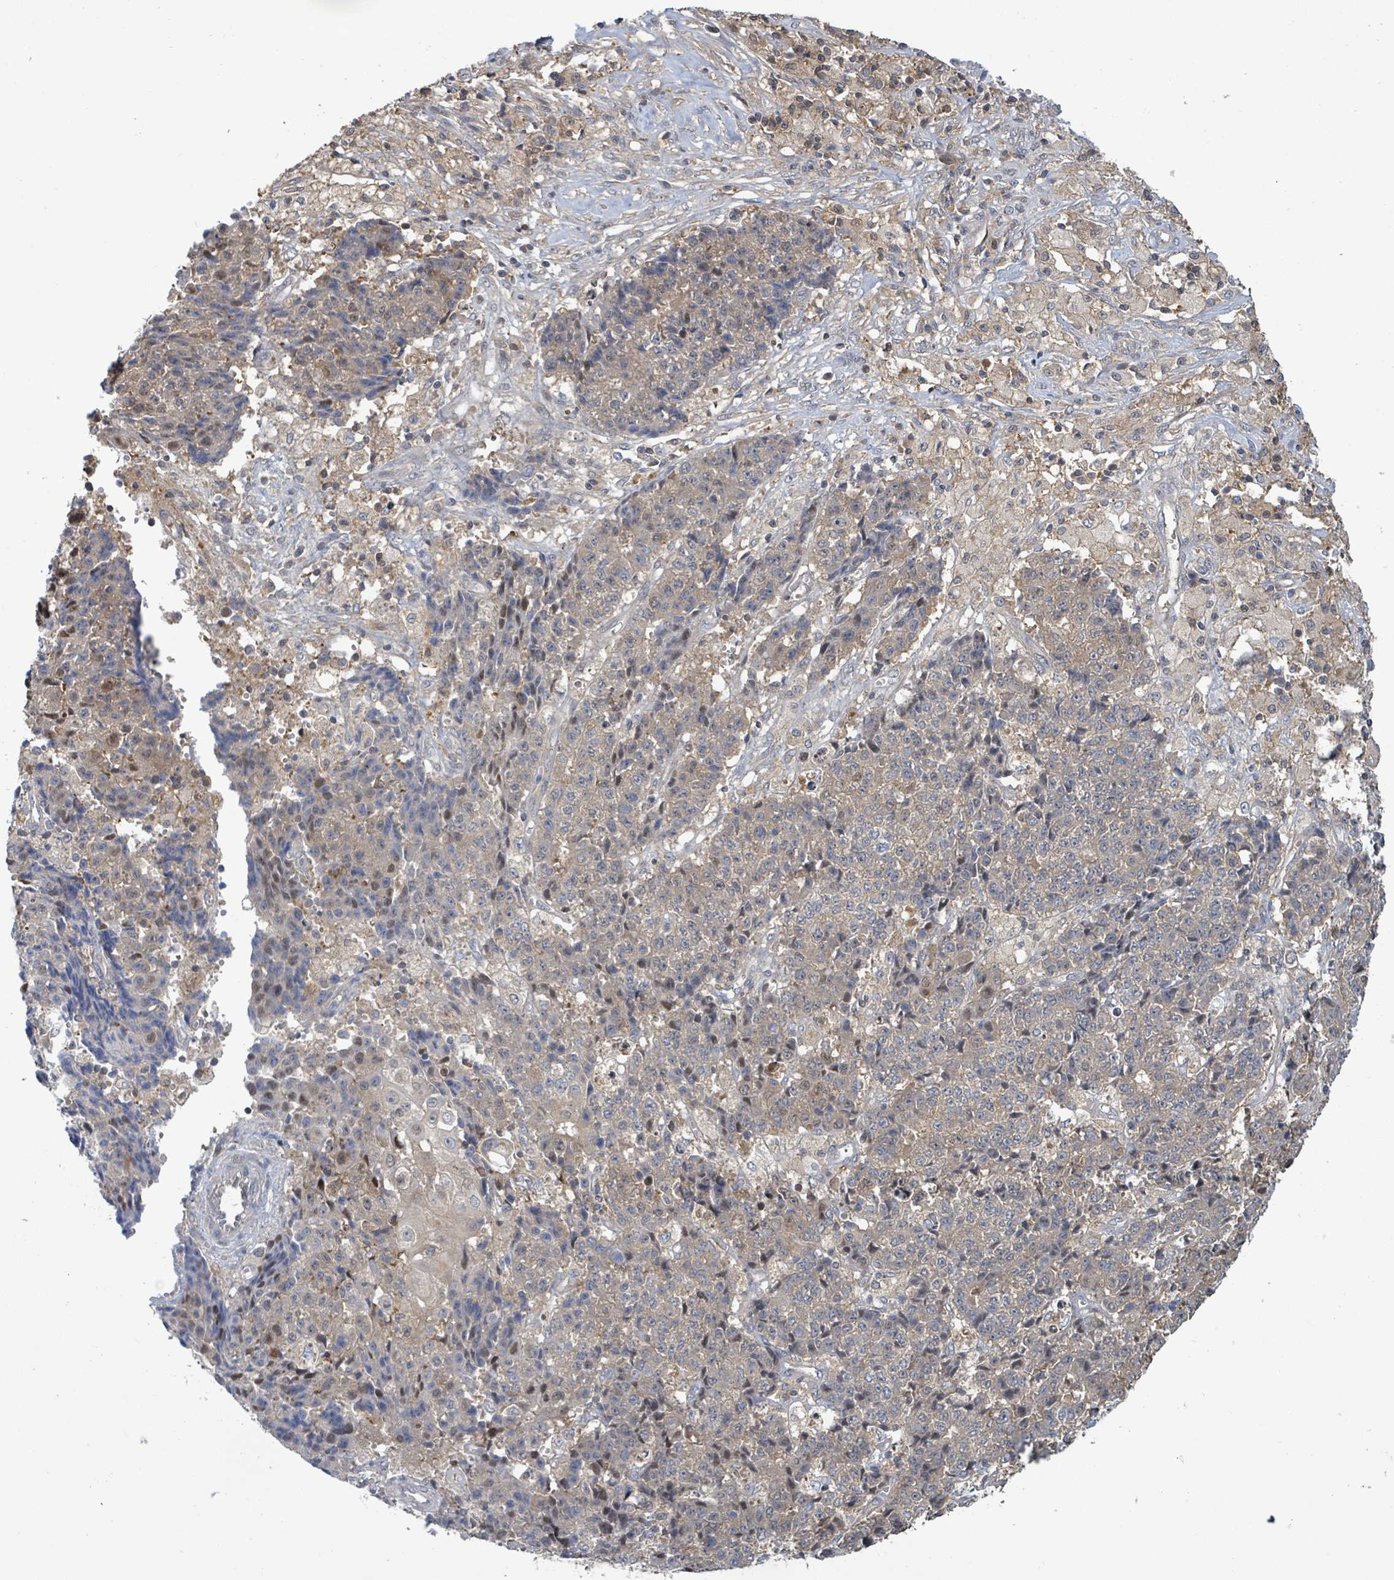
{"staining": {"intensity": "weak", "quantity": "25%-75%", "location": "cytoplasmic/membranous"}, "tissue": "ovarian cancer", "cell_type": "Tumor cells", "image_type": "cancer", "snomed": [{"axis": "morphology", "description": "Carcinoma, endometroid"}, {"axis": "topography", "description": "Ovary"}], "caption": "About 25%-75% of tumor cells in human ovarian endometroid carcinoma exhibit weak cytoplasmic/membranous protein positivity as visualized by brown immunohistochemical staining.", "gene": "PGAM1", "patient": {"sex": "female", "age": 42}}